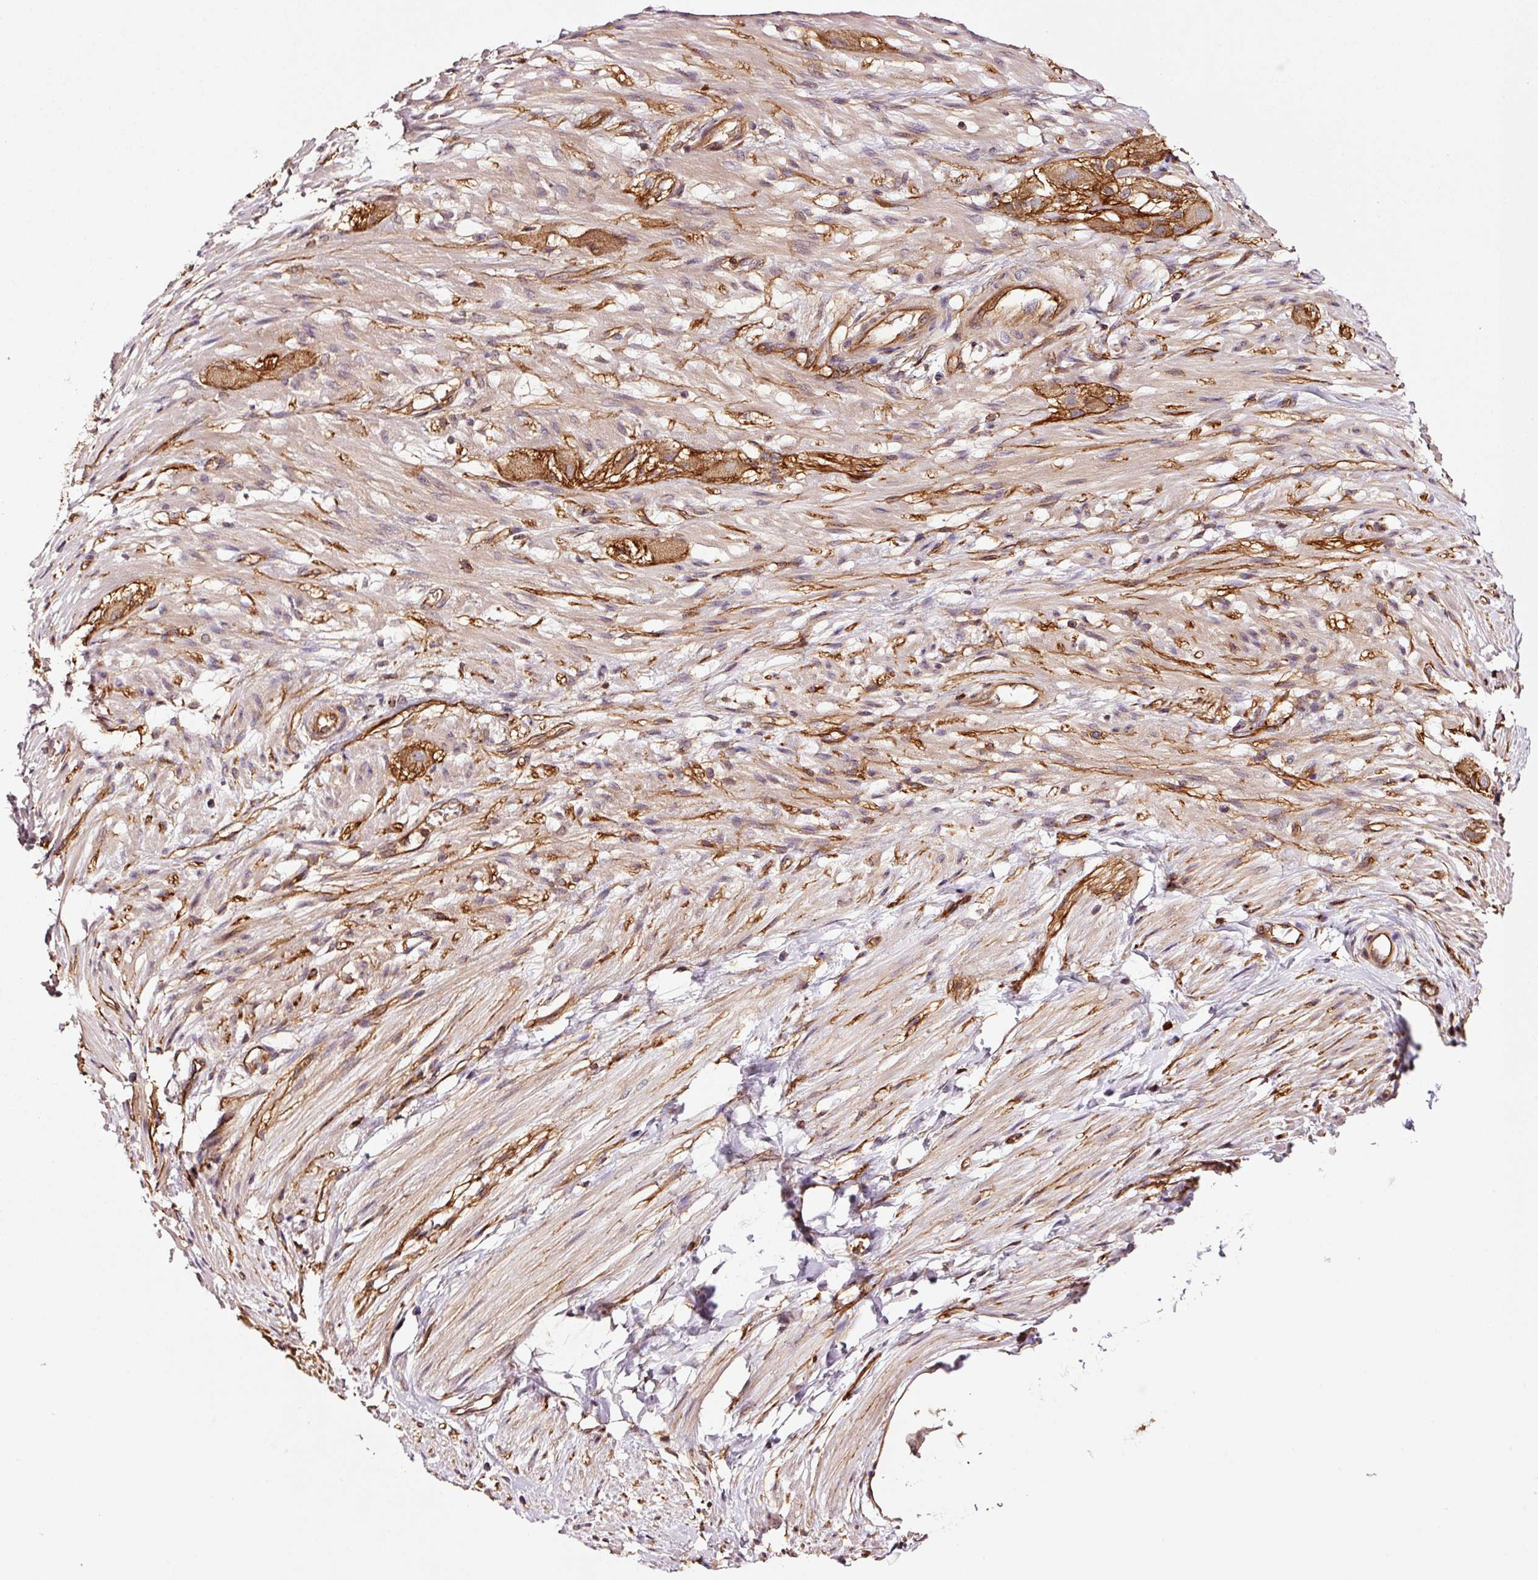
{"staining": {"intensity": "moderate", "quantity": ">75%", "location": "cytoplasmic/membranous"}, "tissue": "ovarian cancer", "cell_type": "Tumor cells", "image_type": "cancer", "snomed": [{"axis": "morphology", "description": "Carcinoma, endometroid"}, {"axis": "topography", "description": "Appendix"}, {"axis": "topography", "description": "Ovary"}], "caption": "Approximately >75% of tumor cells in human ovarian cancer (endometroid carcinoma) reveal moderate cytoplasmic/membranous protein staining as visualized by brown immunohistochemical staining.", "gene": "METAP1", "patient": {"sex": "female", "age": 42}}